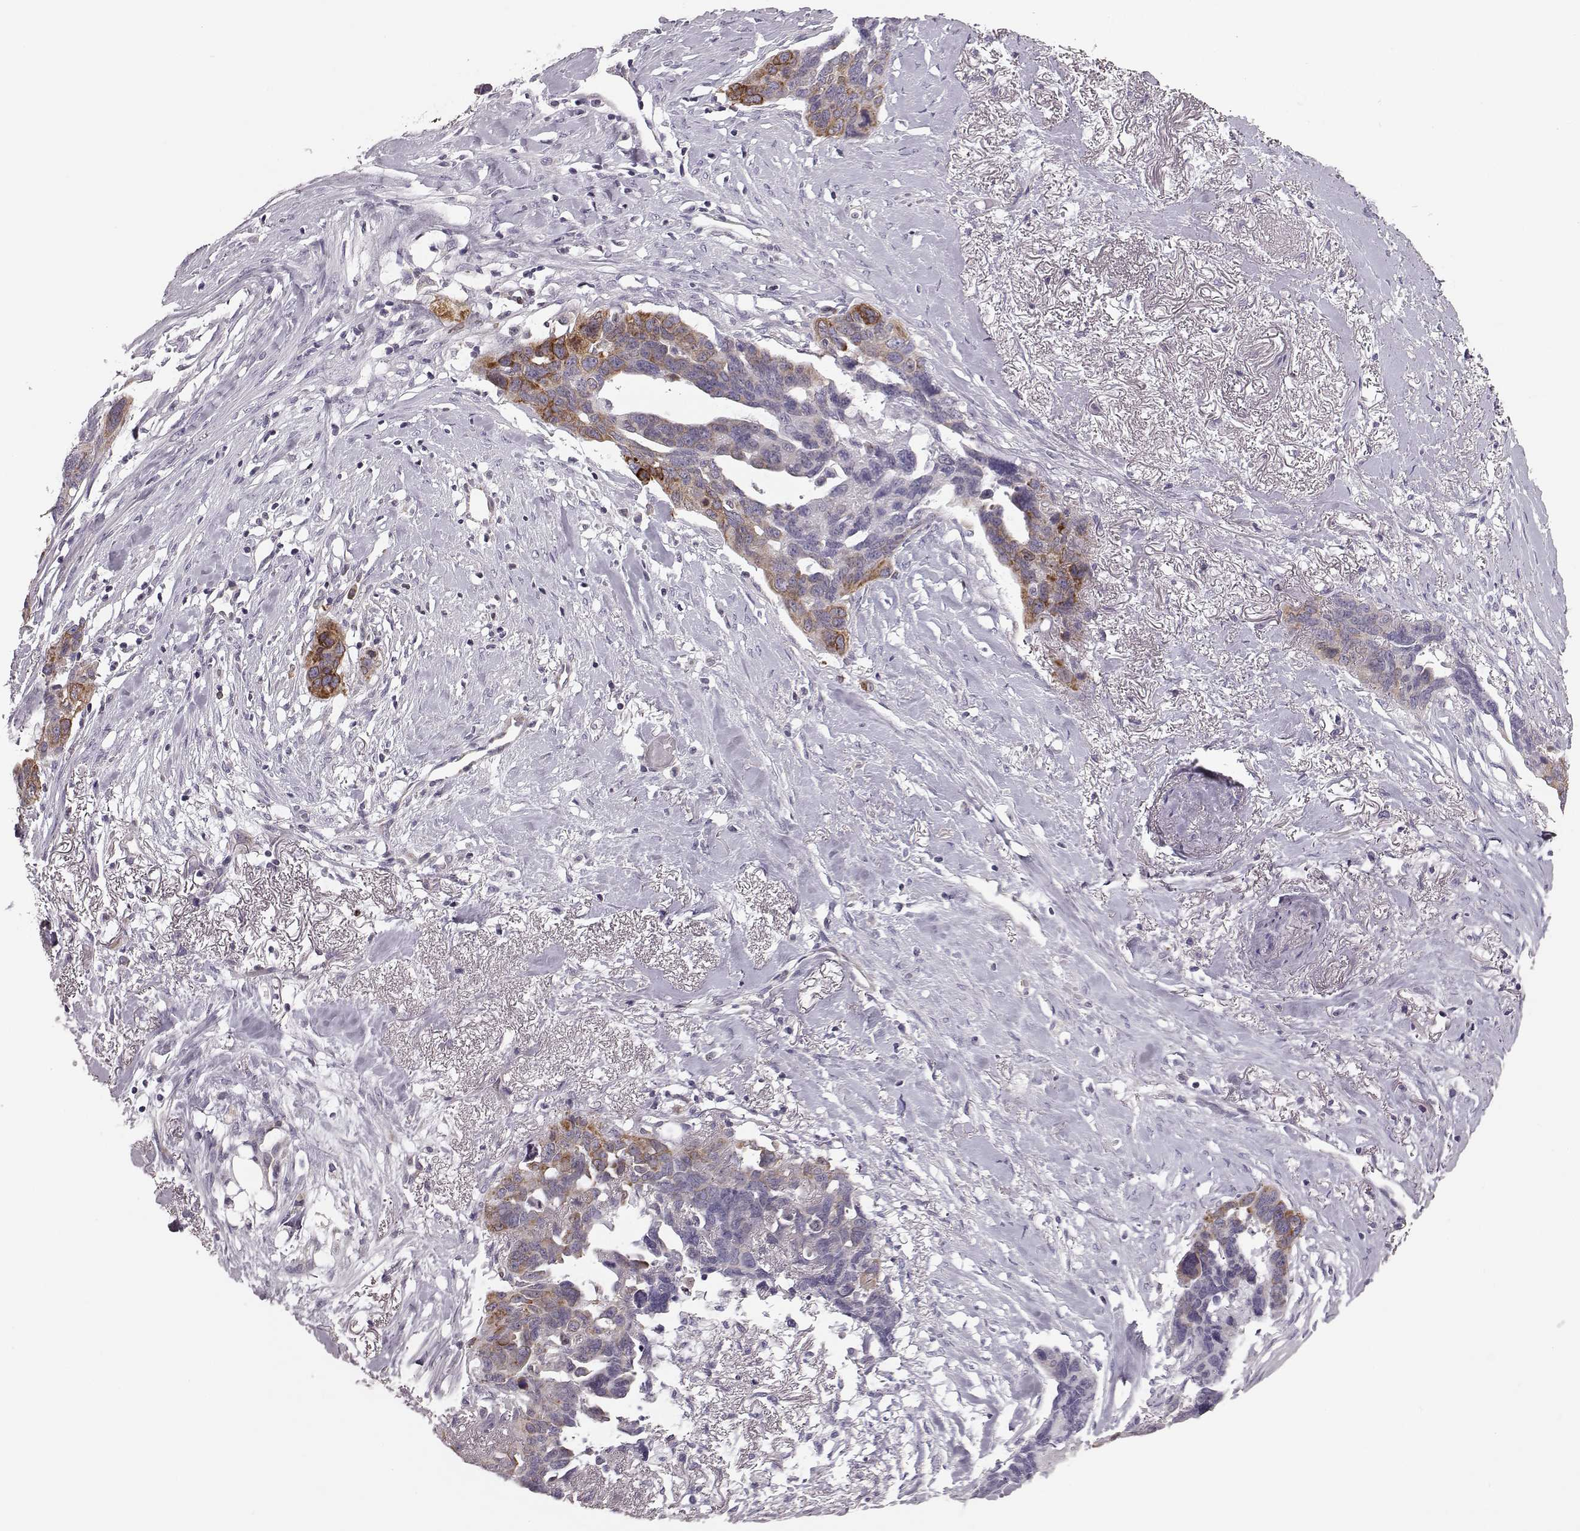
{"staining": {"intensity": "moderate", "quantity": "<25%", "location": "cytoplasmic/membranous"}, "tissue": "ovarian cancer", "cell_type": "Tumor cells", "image_type": "cancer", "snomed": [{"axis": "morphology", "description": "Cystadenocarcinoma, serous, NOS"}, {"axis": "topography", "description": "Ovary"}], "caption": "Brown immunohistochemical staining in human serous cystadenocarcinoma (ovarian) reveals moderate cytoplasmic/membranous positivity in approximately <25% of tumor cells.", "gene": "ELOVL5", "patient": {"sex": "female", "age": 69}}